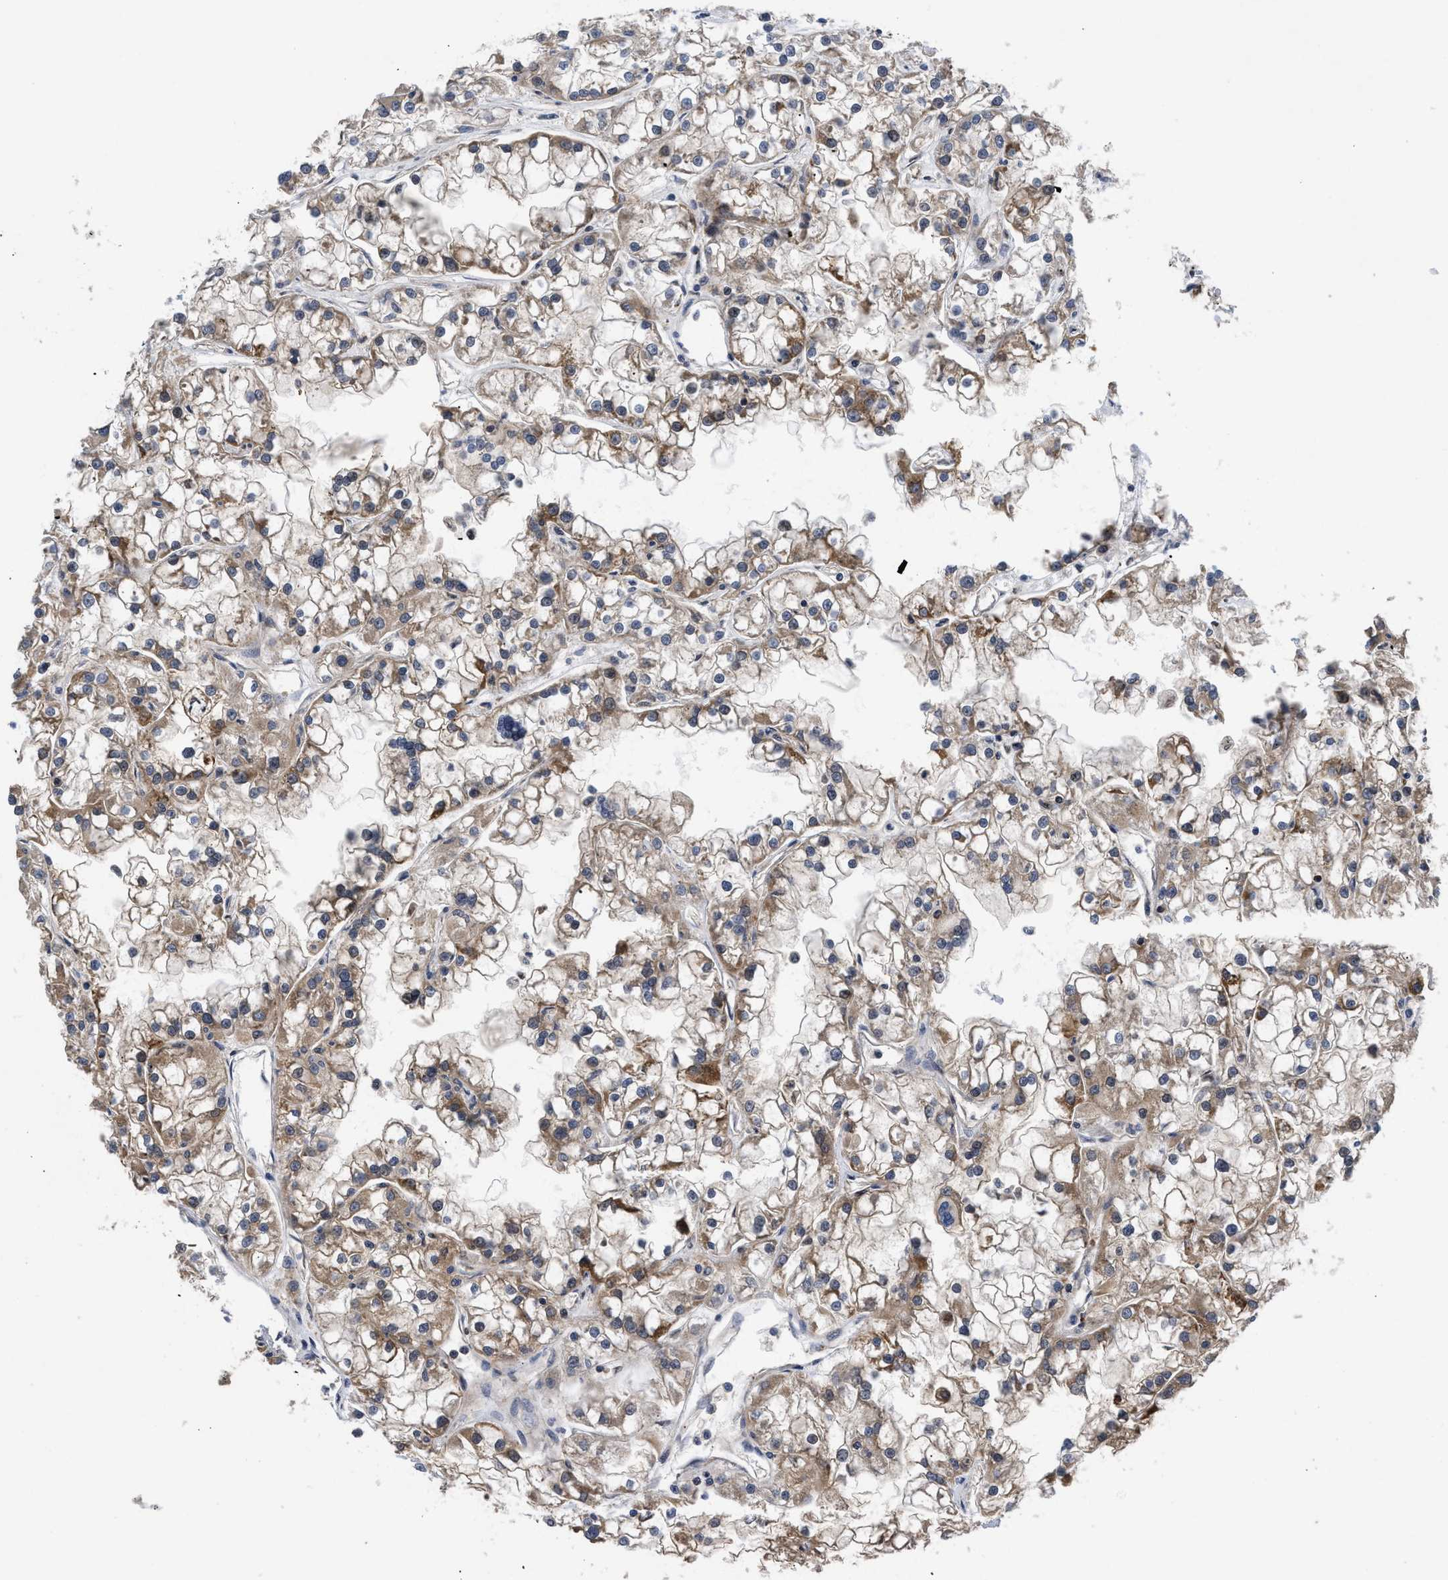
{"staining": {"intensity": "moderate", "quantity": ">75%", "location": "cytoplasmic/membranous"}, "tissue": "renal cancer", "cell_type": "Tumor cells", "image_type": "cancer", "snomed": [{"axis": "morphology", "description": "Adenocarcinoma, NOS"}, {"axis": "topography", "description": "Kidney"}], "caption": "A micrograph of renal cancer (adenocarcinoma) stained for a protein demonstrates moderate cytoplasmic/membranous brown staining in tumor cells. (DAB (3,3'-diaminobenzidine) = brown stain, brightfield microscopy at high magnification).", "gene": "SPAST", "patient": {"sex": "female", "age": 52}}